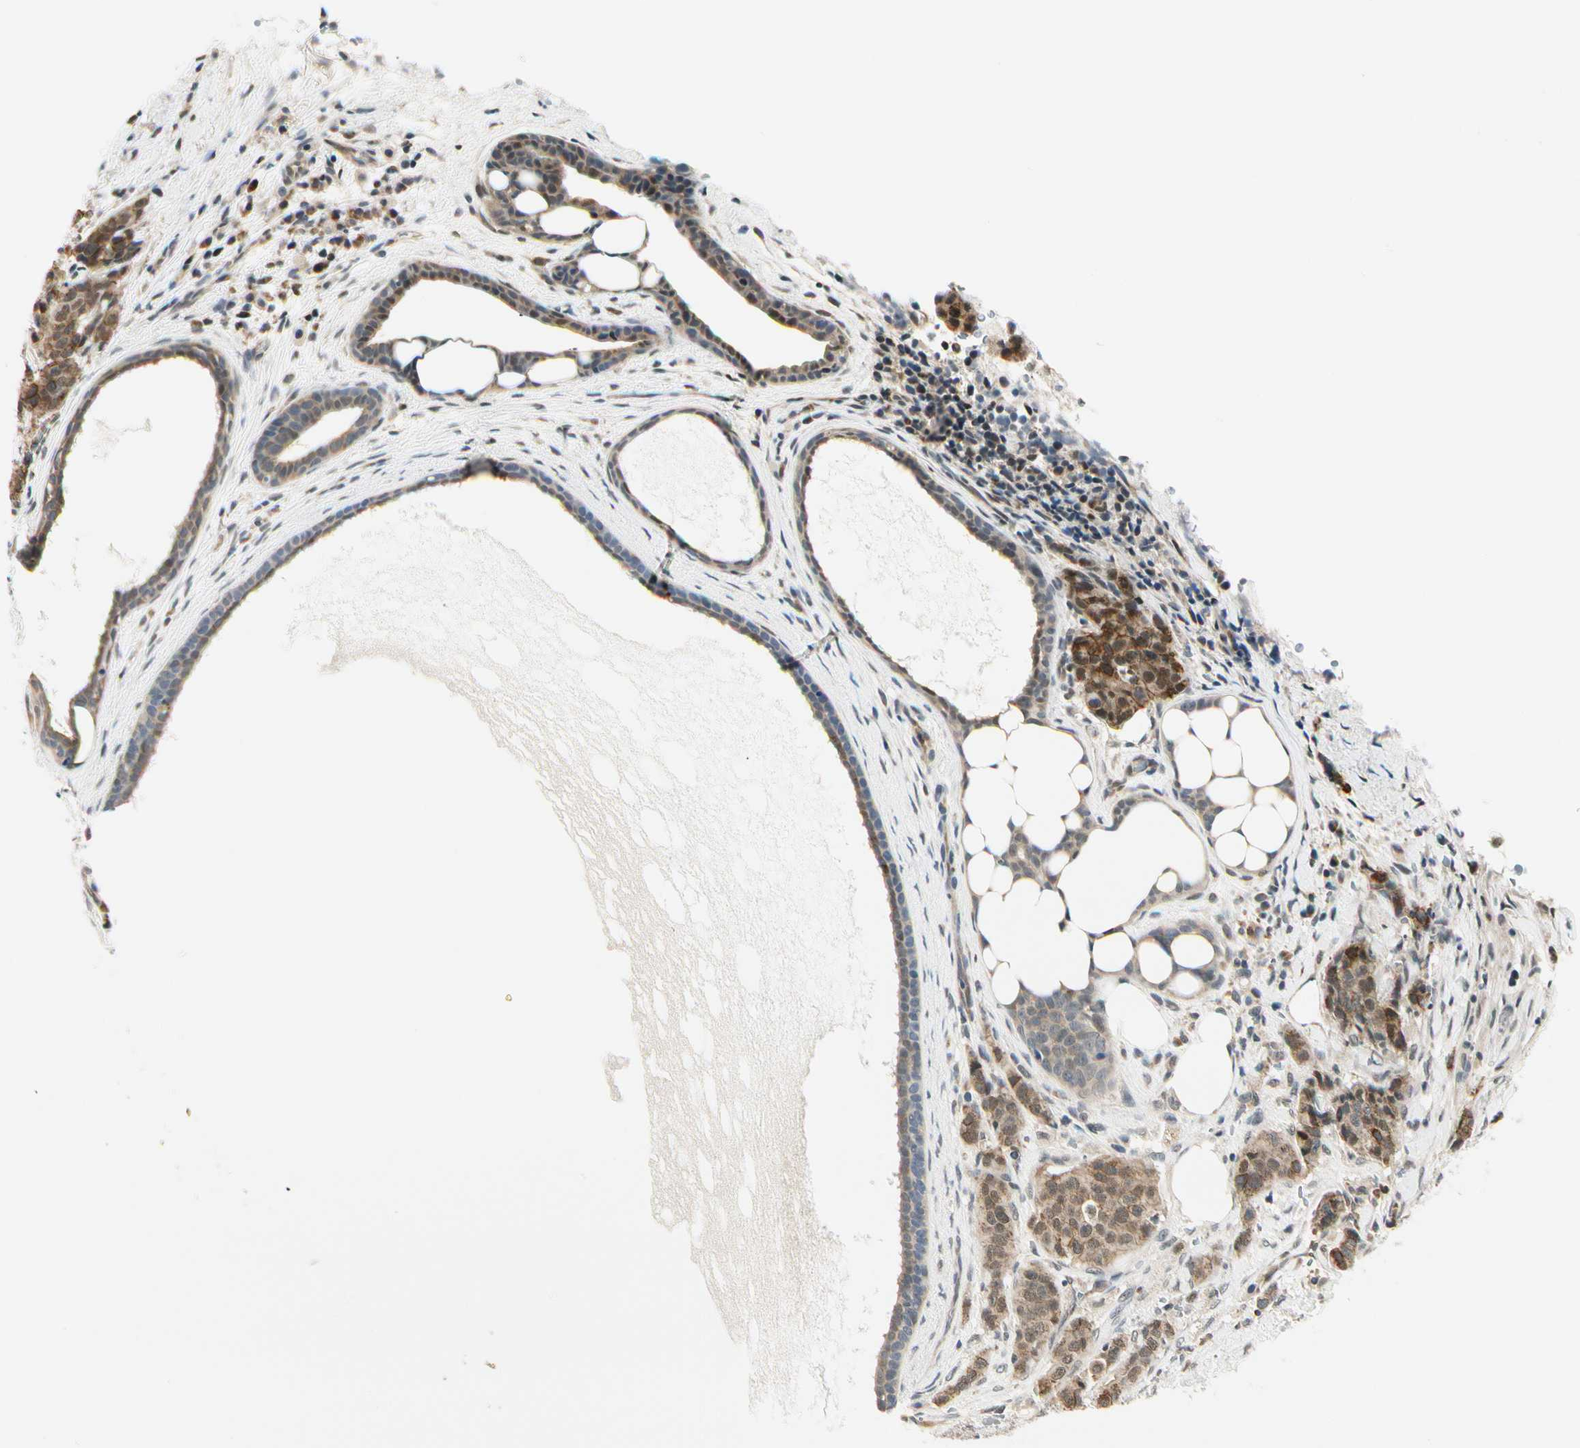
{"staining": {"intensity": "moderate", "quantity": ">75%", "location": "cytoplasmic/membranous"}, "tissue": "breast cancer", "cell_type": "Tumor cells", "image_type": "cancer", "snomed": [{"axis": "morphology", "description": "Duct carcinoma"}, {"axis": "topography", "description": "Breast"}], "caption": "A micrograph of breast cancer stained for a protein displays moderate cytoplasmic/membranous brown staining in tumor cells.", "gene": "PDK2", "patient": {"sex": "female", "age": 40}}